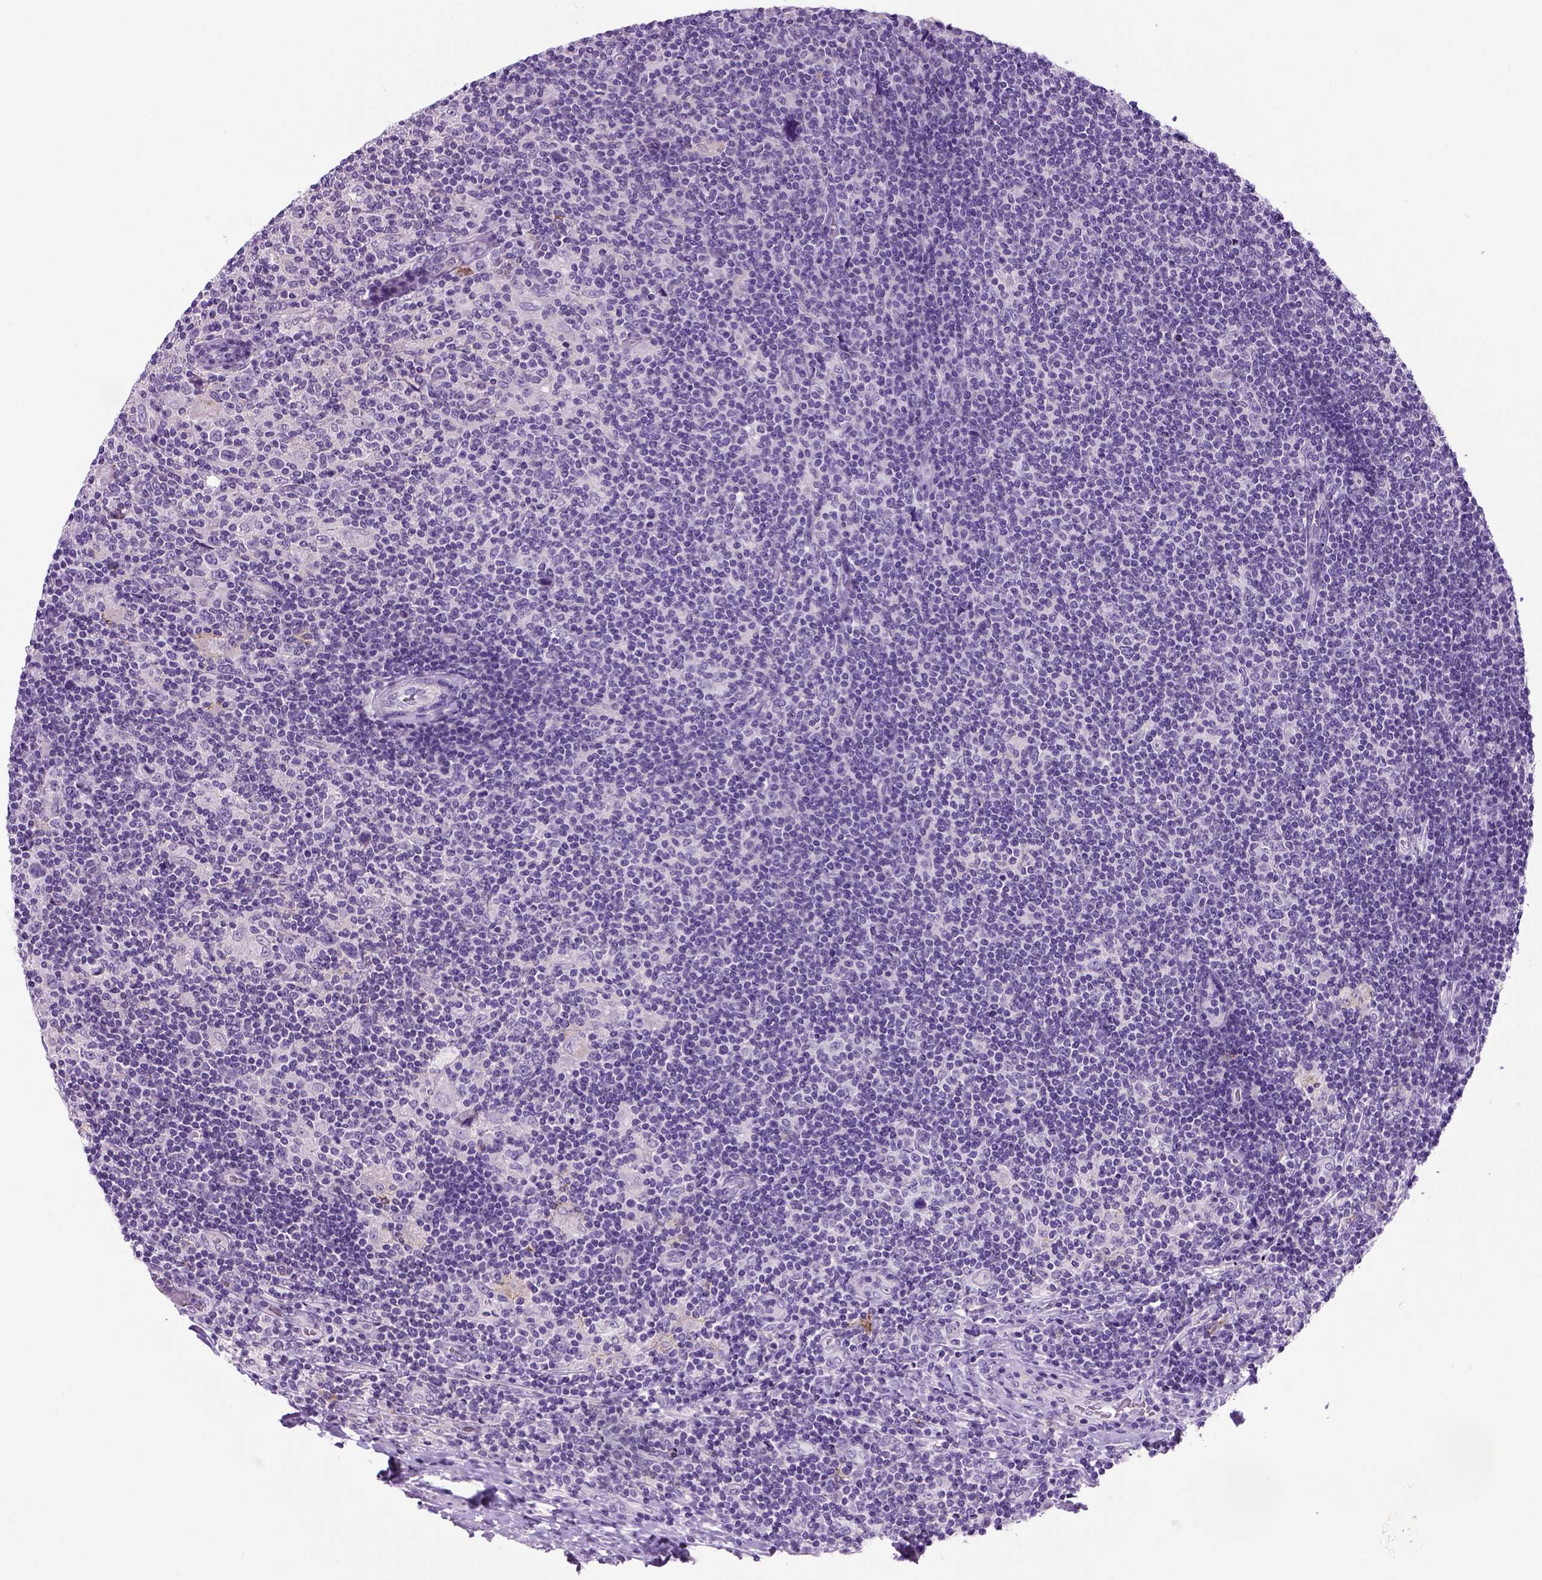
{"staining": {"intensity": "negative", "quantity": "none", "location": "none"}, "tissue": "lymphoma", "cell_type": "Tumor cells", "image_type": "cancer", "snomed": [{"axis": "morphology", "description": "Hodgkin's disease, NOS"}, {"axis": "topography", "description": "Lymph node"}], "caption": "A histopathology image of human Hodgkin's disease is negative for staining in tumor cells.", "gene": "CDH1", "patient": {"sex": "male", "age": 40}}